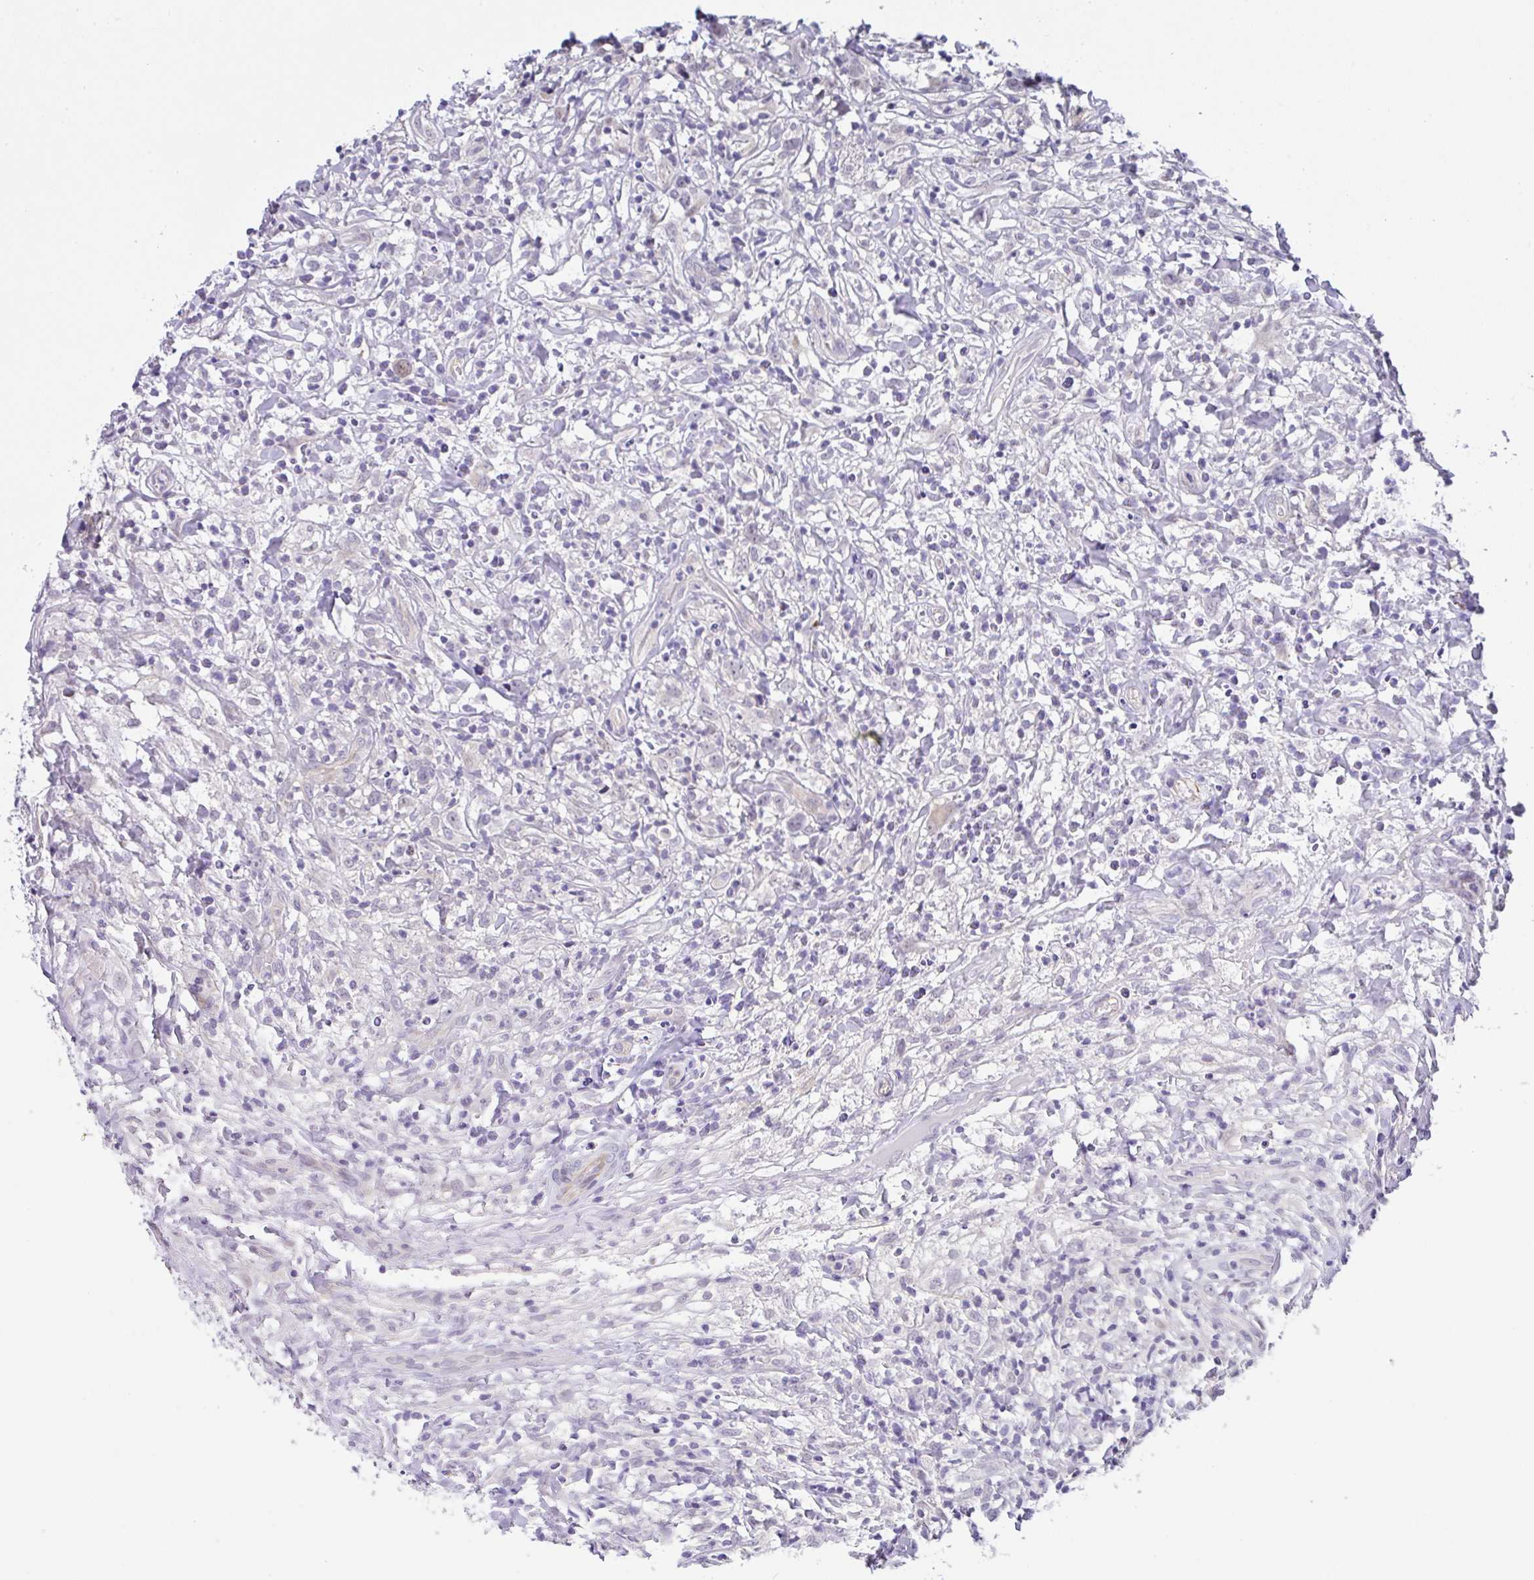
{"staining": {"intensity": "negative", "quantity": "none", "location": "none"}, "tissue": "lymphoma", "cell_type": "Tumor cells", "image_type": "cancer", "snomed": [{"axis": "morphology", "description": "Hodgkin's disease, NOS"}, {"axis": "topography", "description": "No Tissue"}], "caption": "IHC micrograph of neoplastic tissue: human lymphoma stained with DAB exhibits no significant protein staining in tumor cells.", "gene": "CGNL1", "patient": {"sex": "female", "age": 21}}